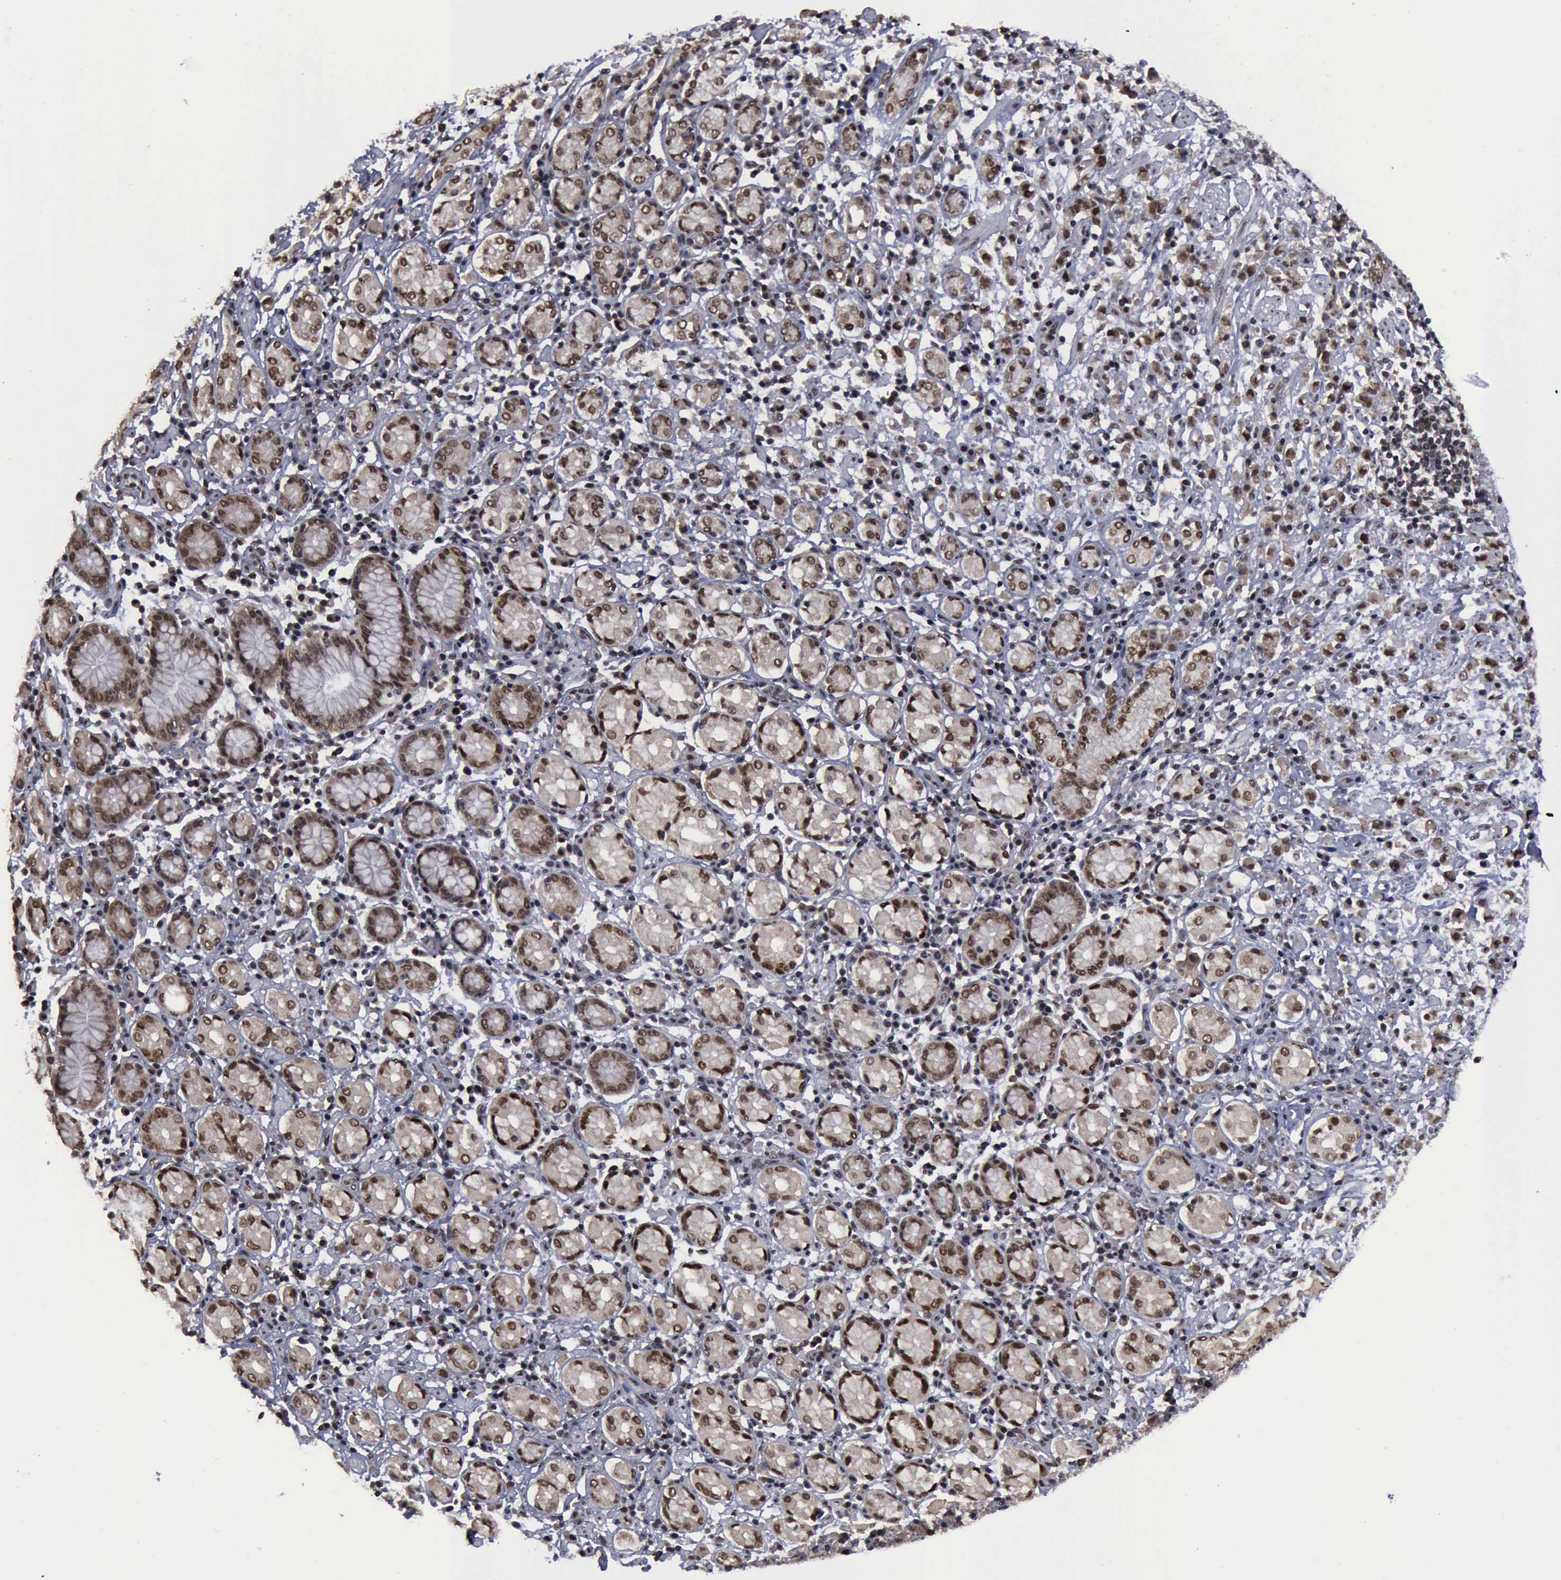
{"staining": {"intensity": "moderate", "quantity": ">75%", "location": "cytoplasmic/membranous,nuclear"}, "tissue": "stomach cancer", "cell_type": "Tumor cells", "image_type": "cancer", "snomed": [{"axis": "morphology", "description": "Adenocarcinoma, NOS"}, {"axis": "topography", "description": "Stomach, lower"}], "caption": "Immunohistochemistry (IHC) (DAB (3,3'-diaminobenzidine)) staining of human adenocarcinoma (stomach) displays moderate cytoplasmic/membranous and nuclear protein expression in about >75% of tumor cells. (brown staining indicates protein expression, while blue staining denotes nuclei).", "gene": "RTCB", "patient": {"sex": "male", "age": 88}}